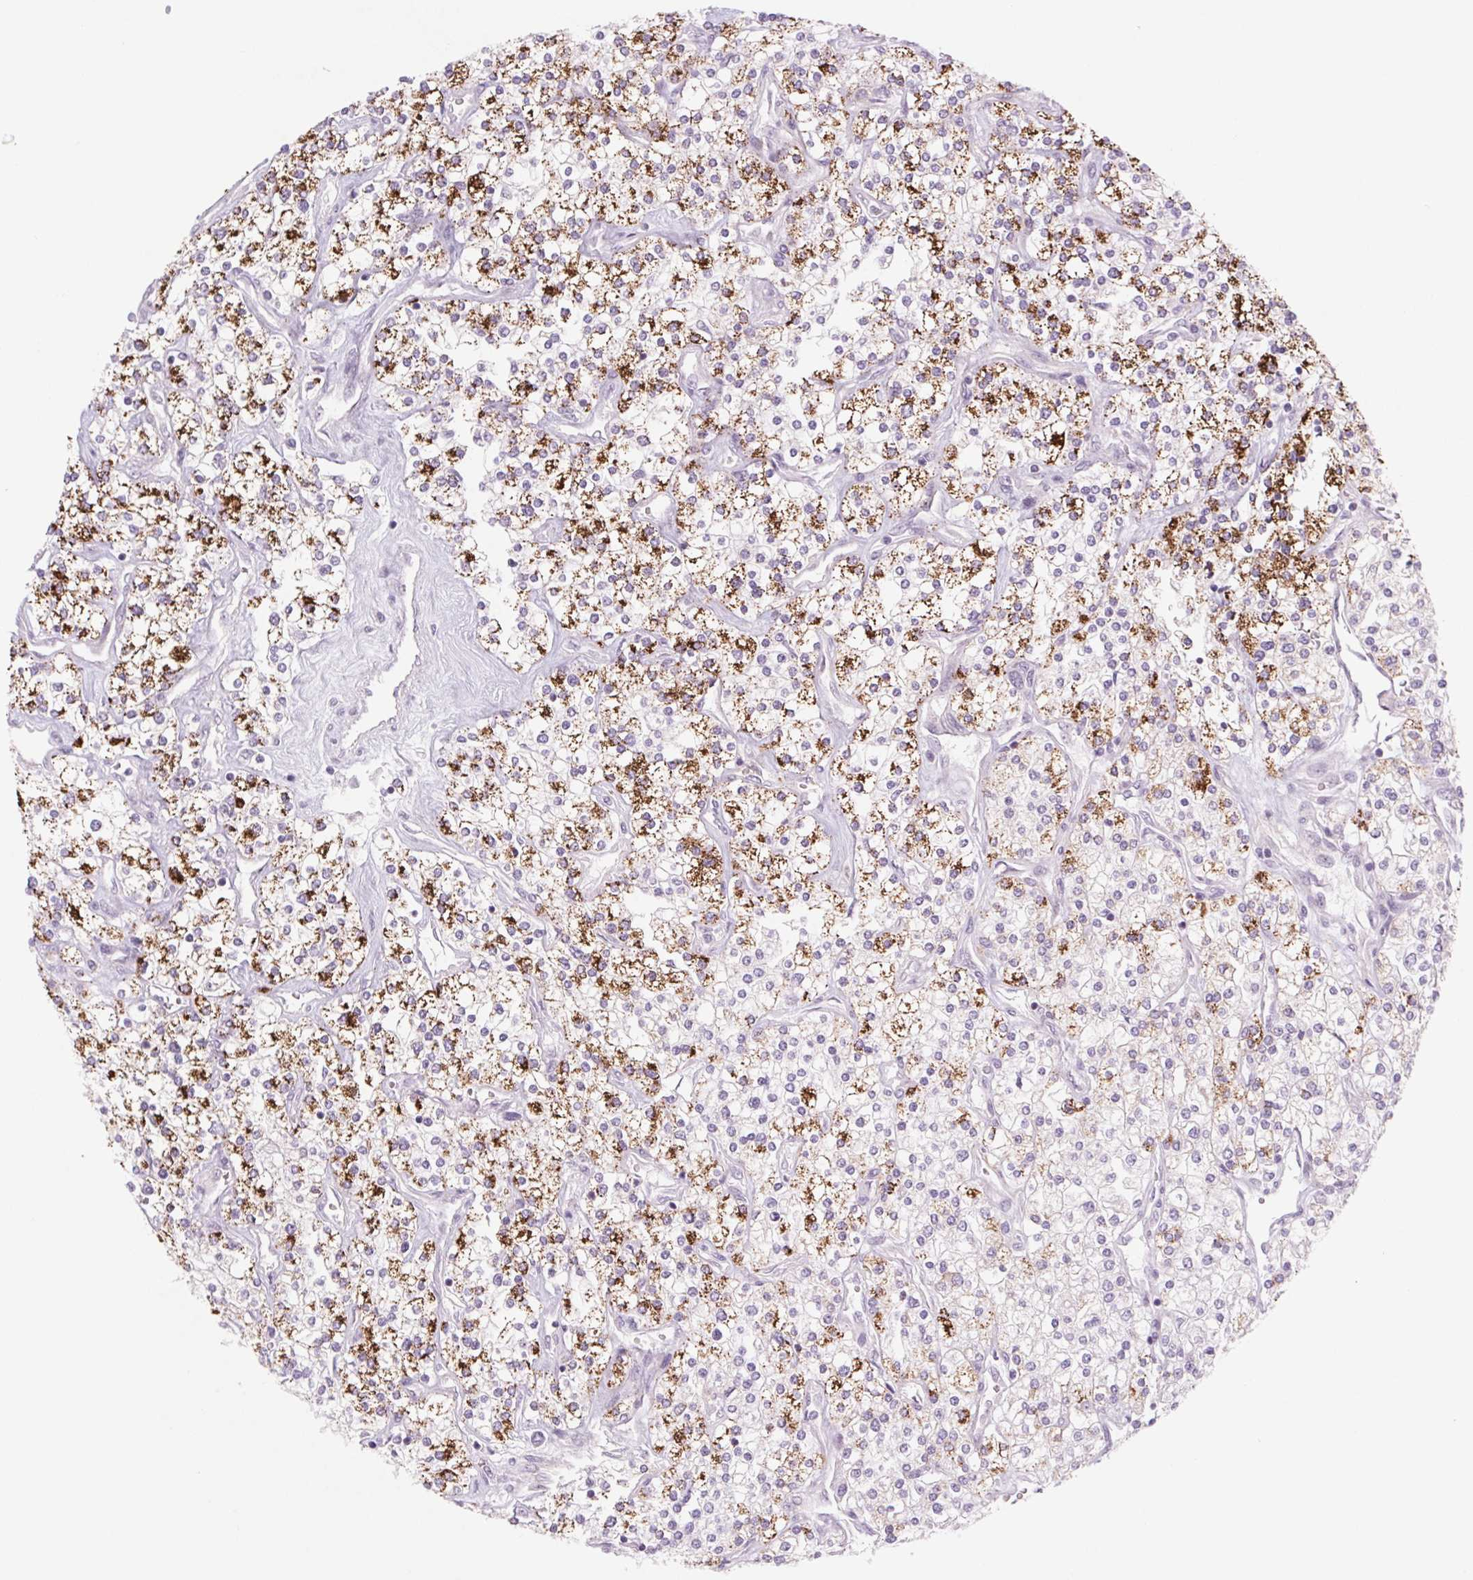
{"staining": {"intensity": "strong", "quantity": "25%-75%", "location": "cytoplasmic/membranous"}, "tissue": "renal cancer", "cell_type": "Tumor cells", "image_type": "cancer", "snomed": [{"axis": "morphology", "description": "Adenocarcinoma, NOS"}, {"axis": "topography", "description": "Kidney"}], "caption": "The immunohistochemical stain labels strong cytoplasmic/membranous expression in tumor cells of renal cancer tissue.", "gene": "MS4A13", "patient": {"sex": "male", "age": 80}}